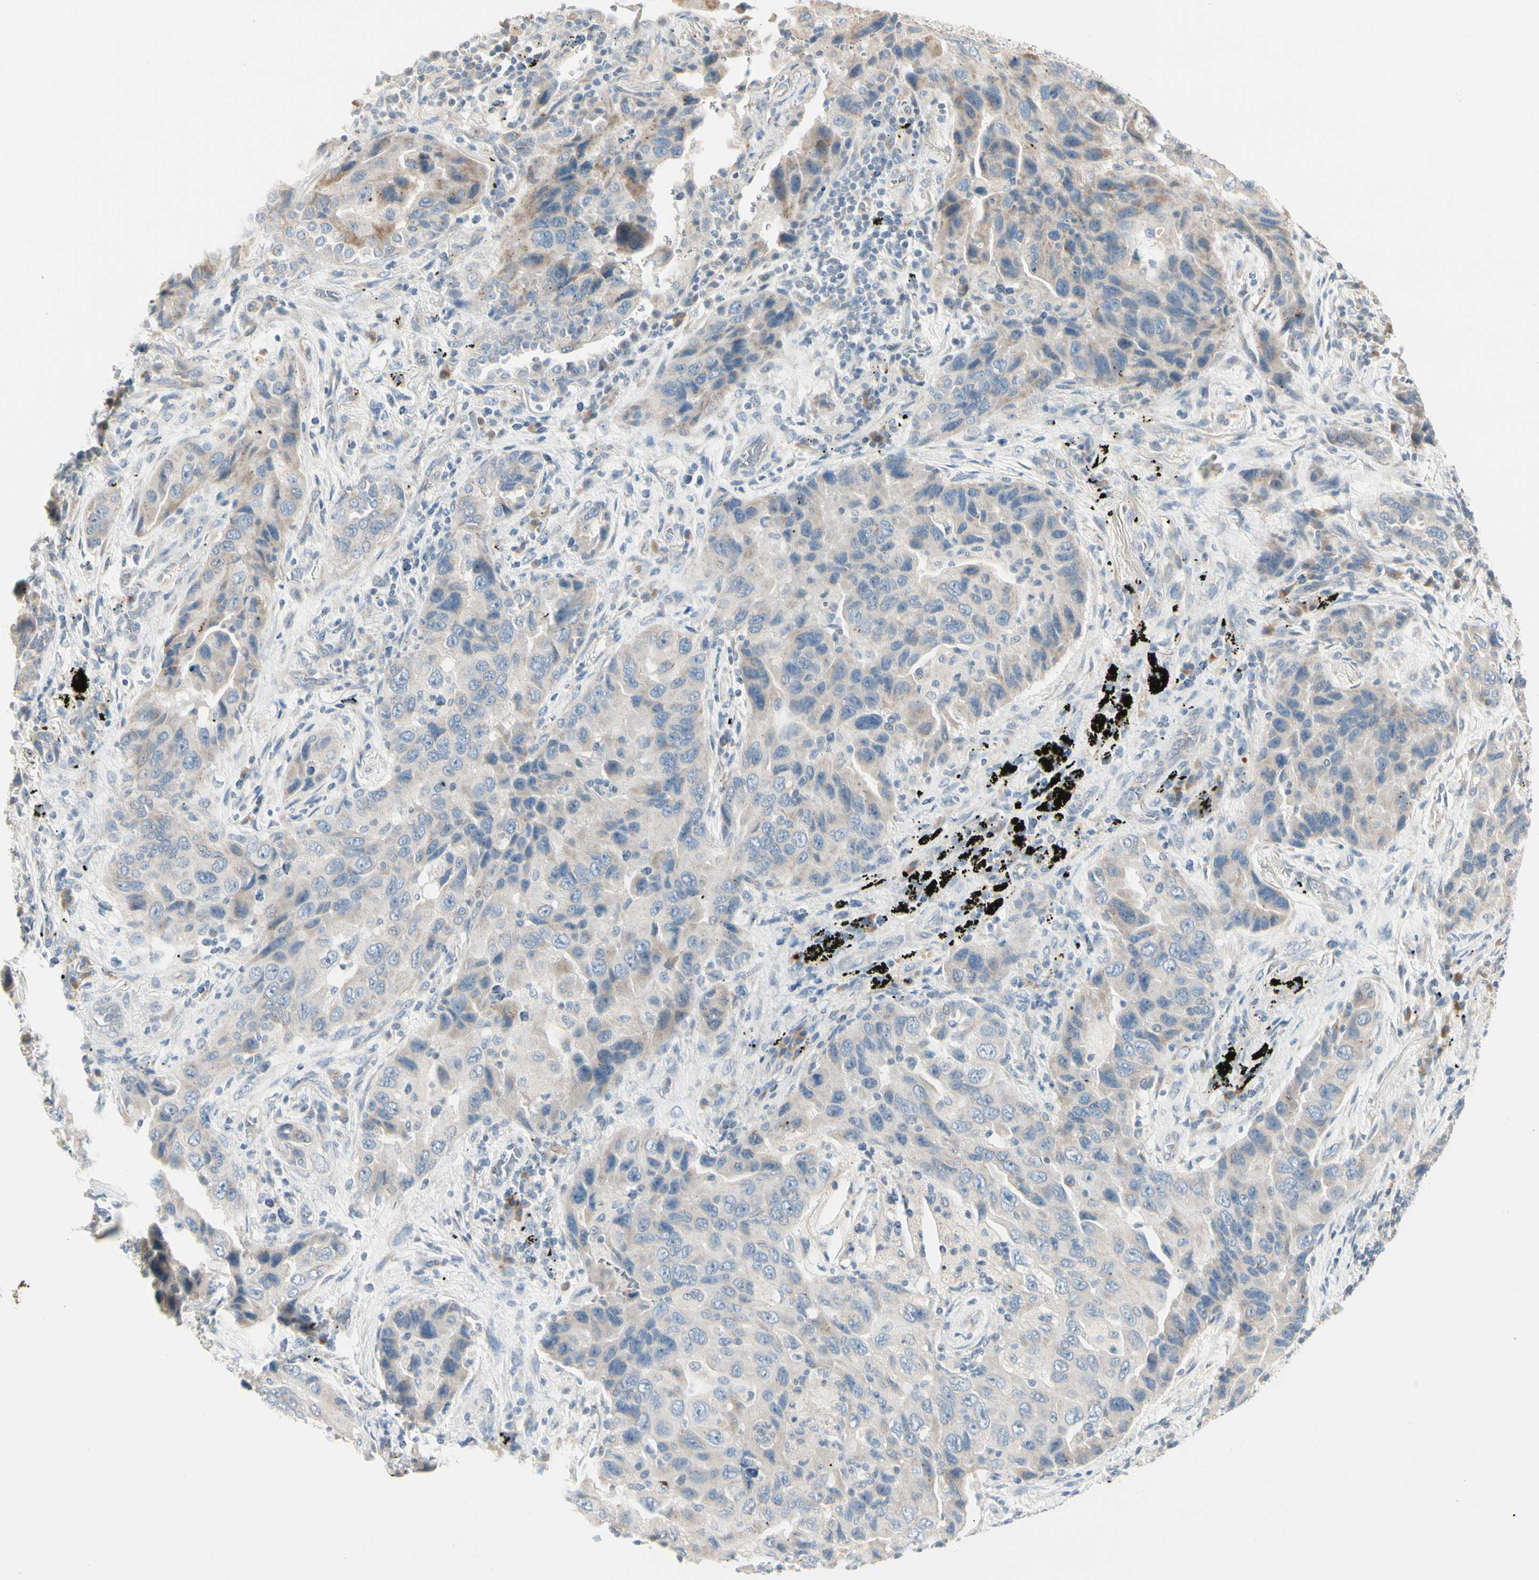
{"staining": {"intensity": "weak", "quantity": "25%-75%", "location": "cytoplasmic/membranous"}, "tissue": "lung cancer", "cell_type": "Tumor cells", "image_type": "cancer", "snomed": [{"axis": "morphology", "description": "Adenocarcinoma, NOS"}, {"axis": "topography", "description": "Lung"}], "caption": "Immunohistochemistry of human lung adenocarcinoma displays low levels of weak cytoplasmic/membranous staining in about 25%-75% of tumor cells.", "gene": "ALDH18A1", "patient": {"sex": "female", "age": 65}}